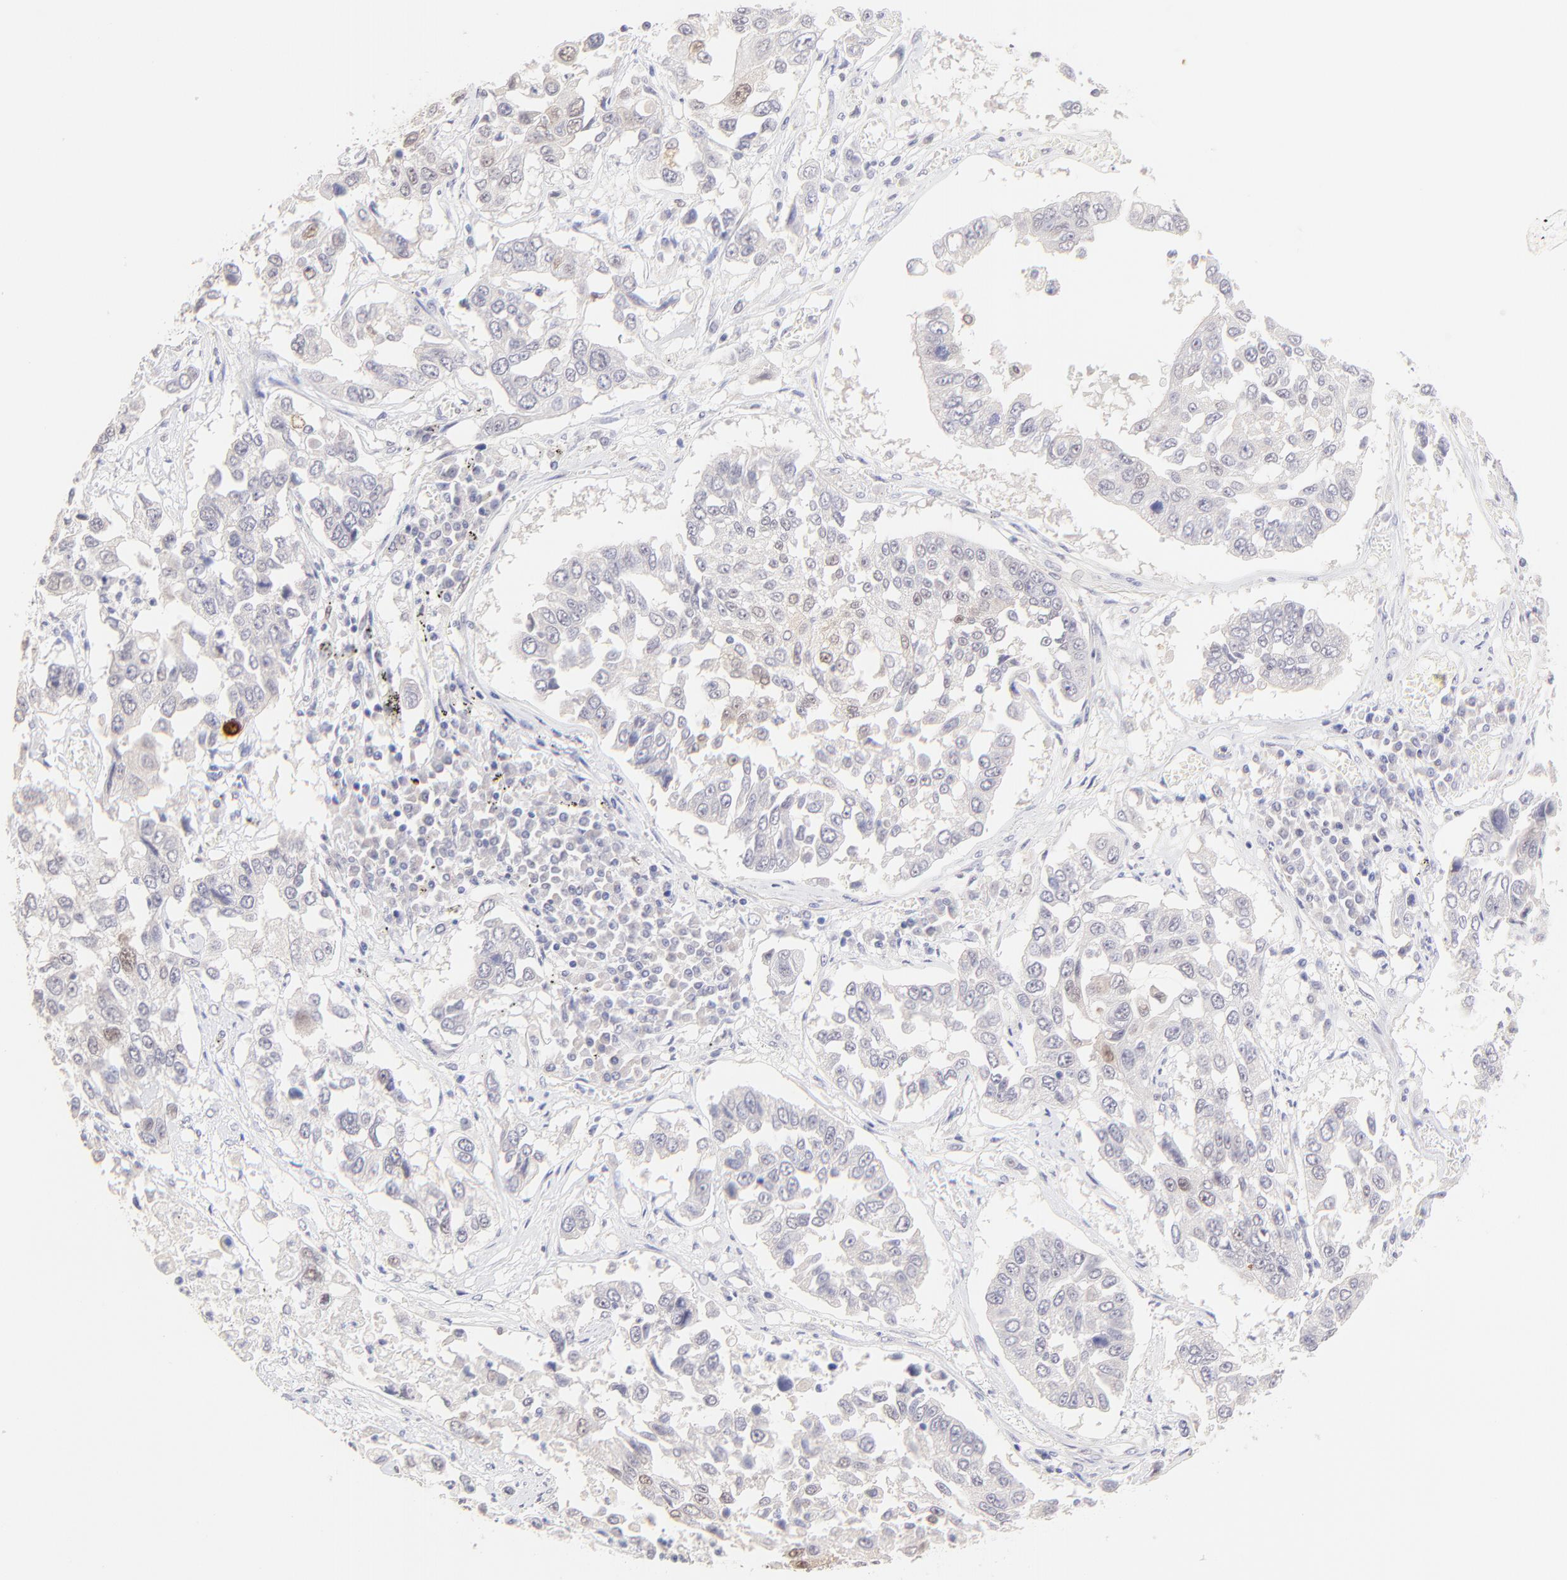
{"staining": {"intensity": "weak", "quantity": "<25%", "location": "nuclear"}, "tissue": "lung cancer", "cell_type": "Tumor cells", "image_type": "cancer", "snomed": [{"axis": "morphology", "description": "Squamous cell carcinoma, NOS"}, {"axis": "topography", "description": "Lung"}], "caption": "The histopathology image exhibits no significant staining in tumor cells of lung squamous cell carcinoma.", "gene": "KLF4", "patient": {"sex": "male", "age": 71}}